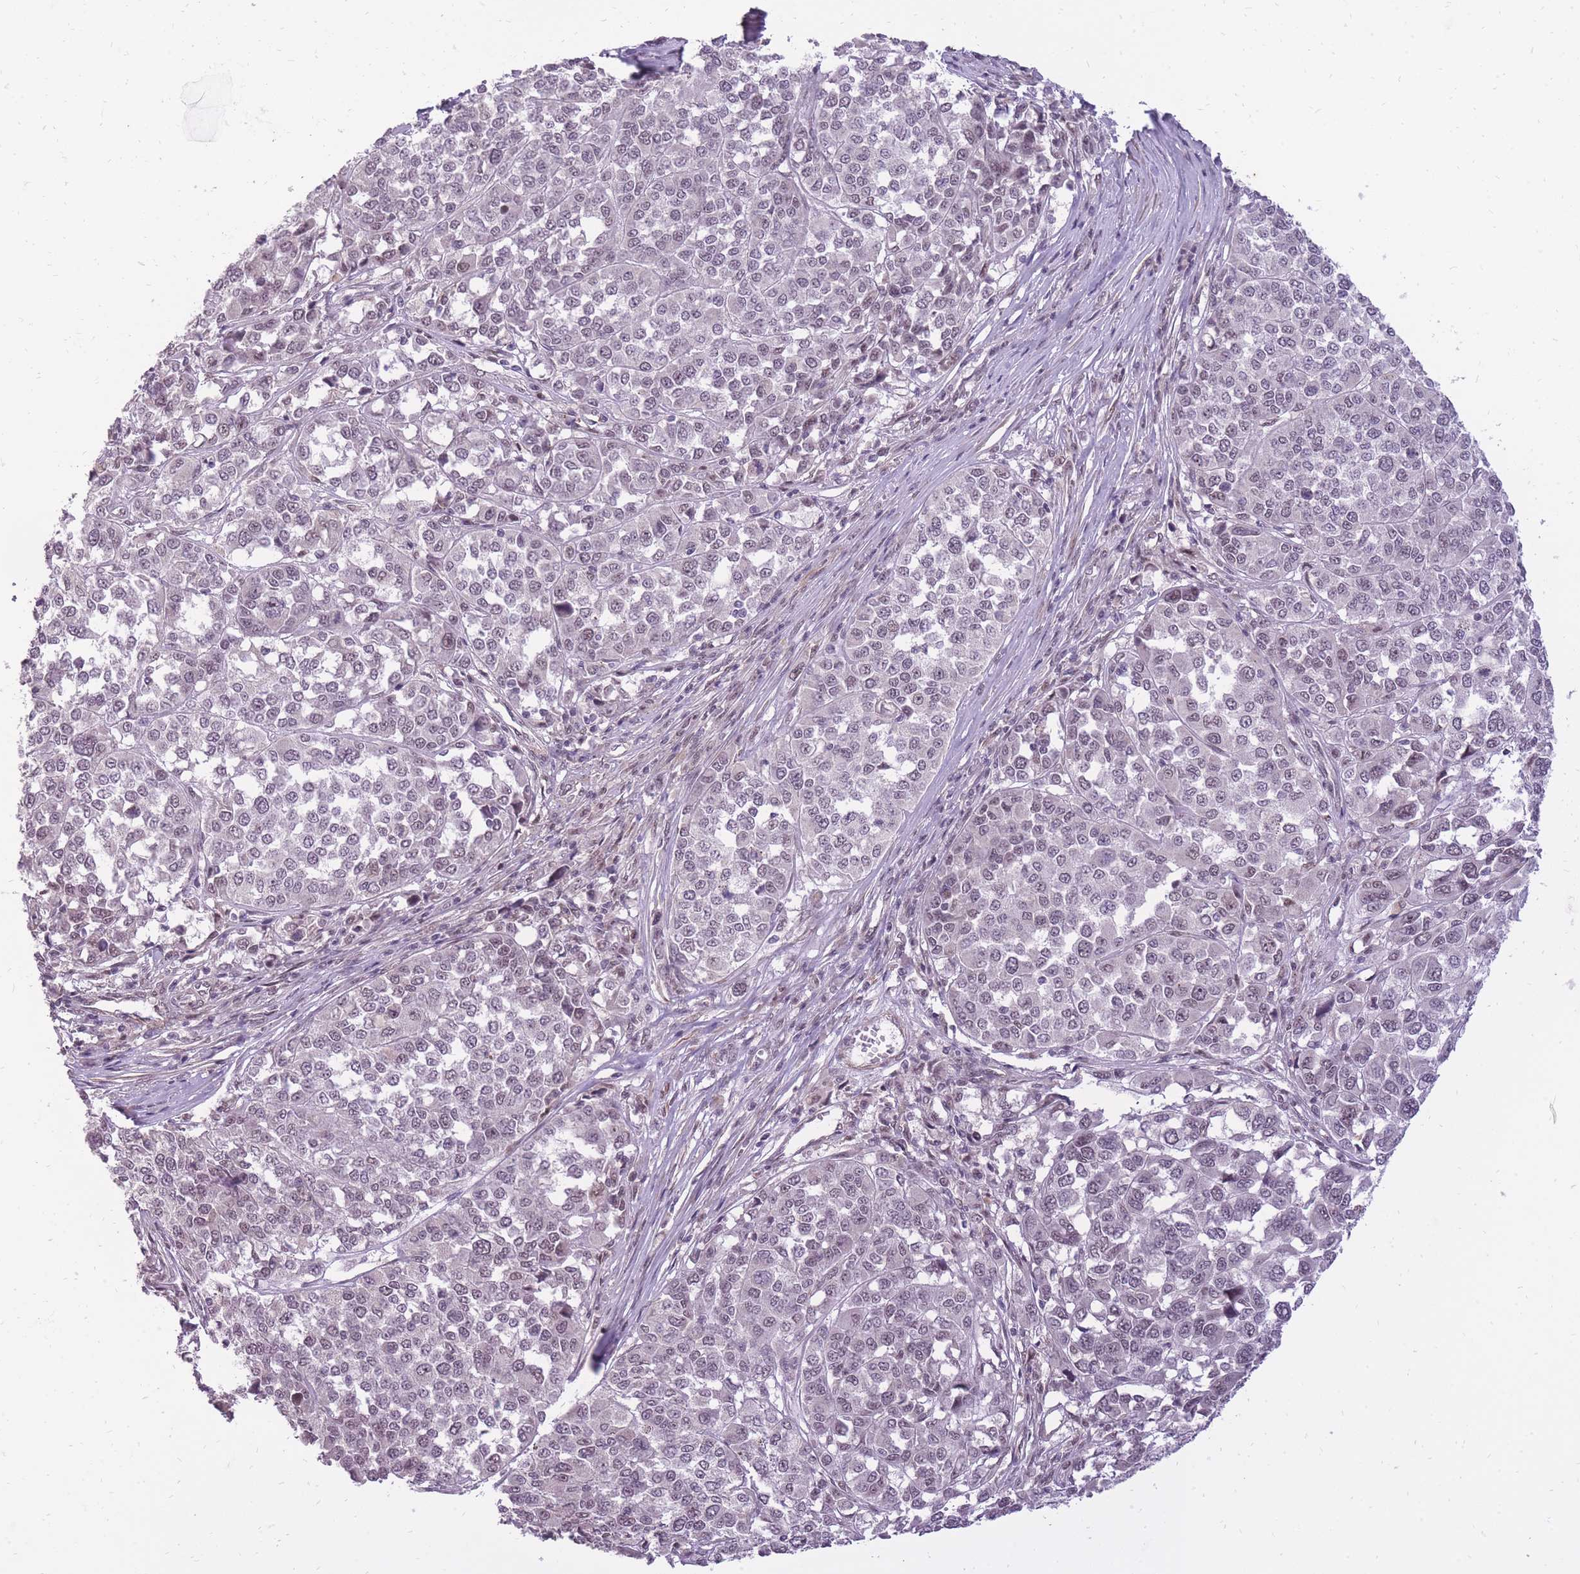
{"staining": {"intensity": "weak", "quantity": "25%-75%", "location": "nuclear"}, "tissue": "melanoma", "cell_type": "Tumor cells", "image_type": "cancer", "snomed": [{"axis": "morphology", "description": "Malignant melanoma, Metastatic site"}, {"axis": "topography", "description": "Lymph node"}], "caption": "About 25%-75% of tumor cells in human malignant melanoma (metastatic site) display weak nuclear protein staining as visualized by brown immunohistochemical staining.", "gene": "TIGD1", "patient": {"sex": "male", "age": 44}}